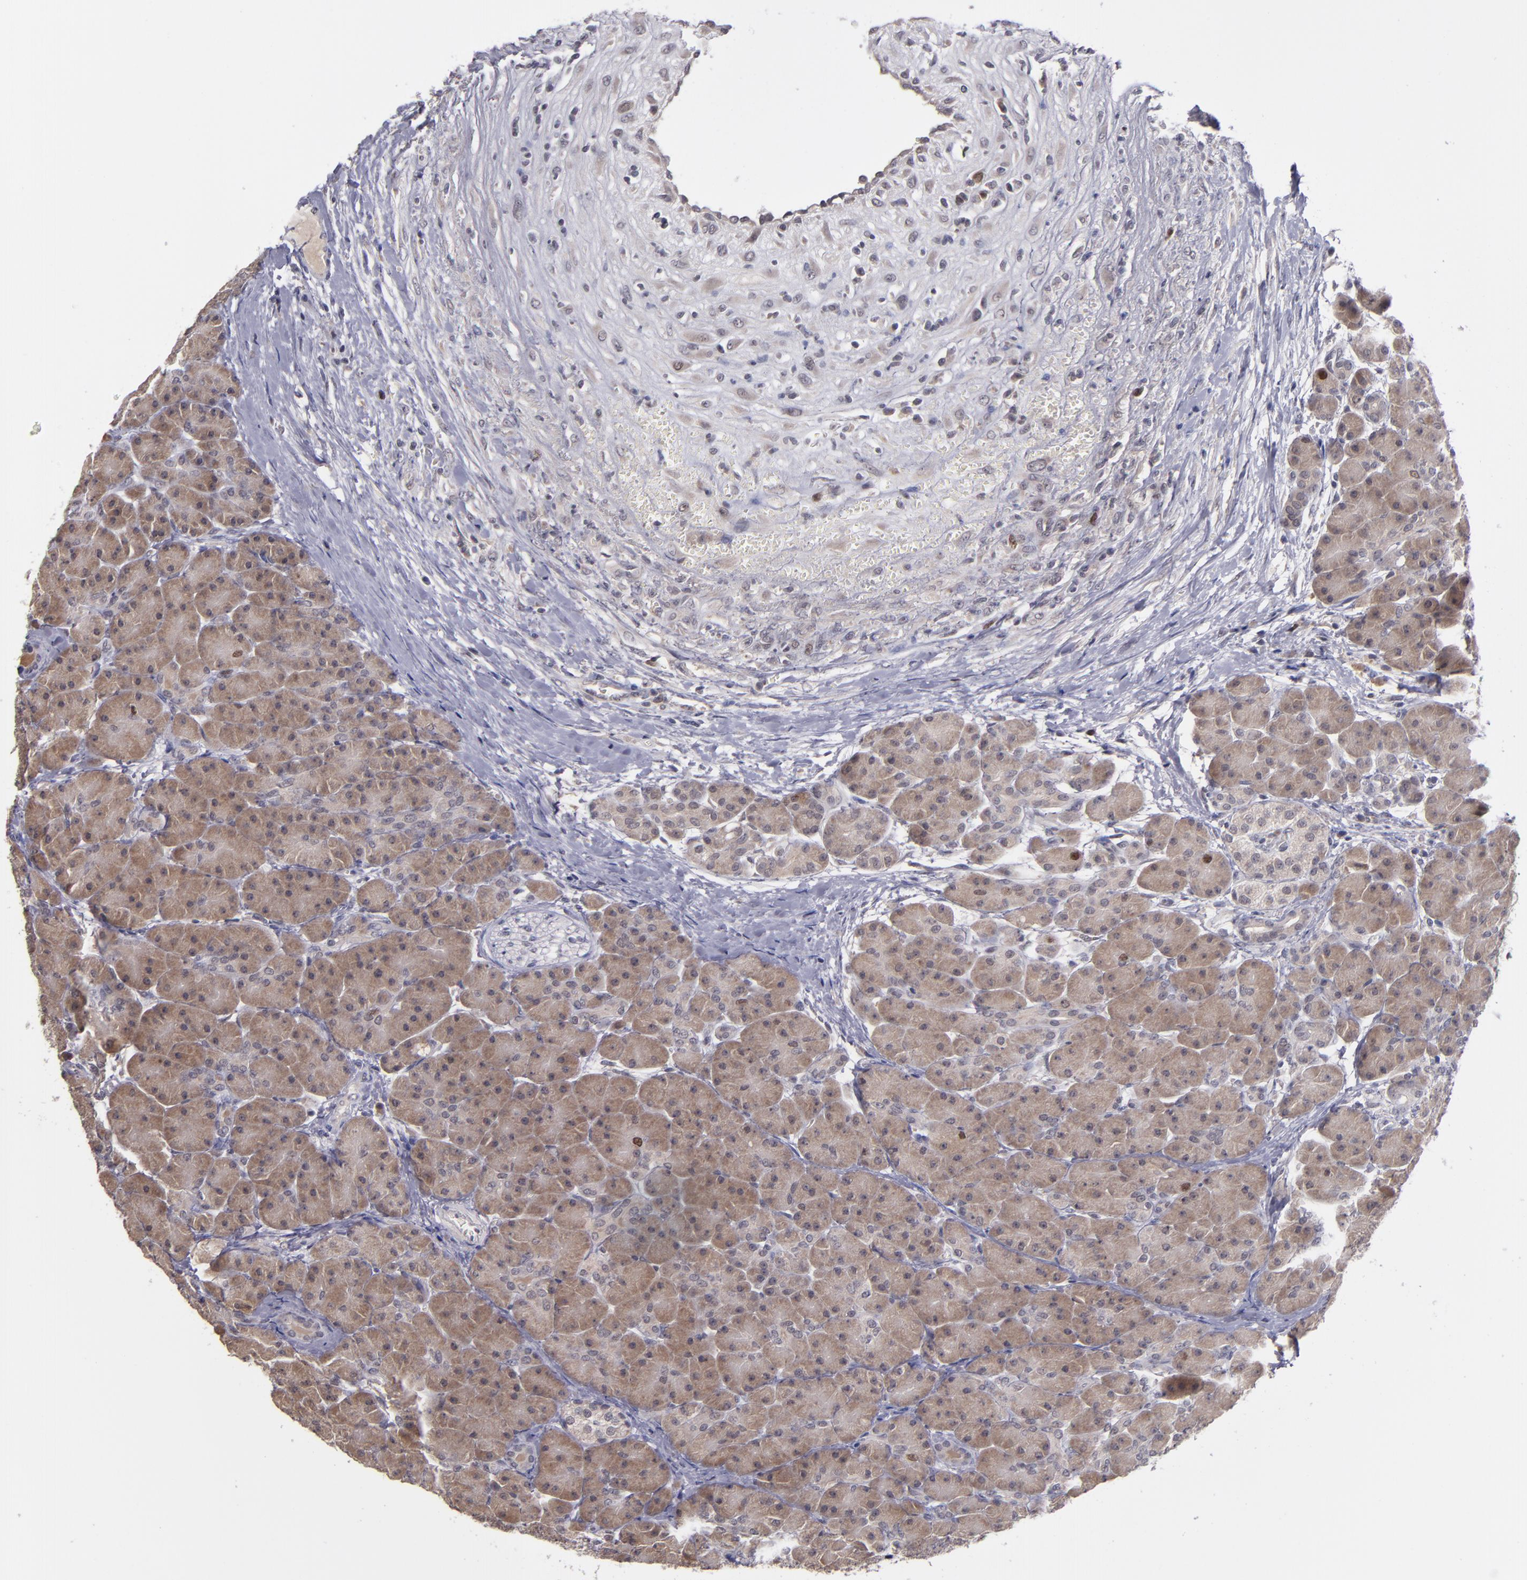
{"staining": {"intensity": "moderate", "quantity": ">75%", "location": "cytoplasmic/membranous"}, "tissue": "pancreas", "cell_type": "Exocrine glandular cells", "image_type": "normal", "snomed": [{"axis": "morphology", "description": "Normal tissue, NOS"}, {"axis": "topography", "description": "Pancreas"}], "caption": "Exocrine glandular cells demonstrate medium levels of moderate cytoplasmic/membranous positivity in approximately >75% of cells in benign pancreas.", "gene": "CDC7", "patient": {"sex": "male", "age": 66}}